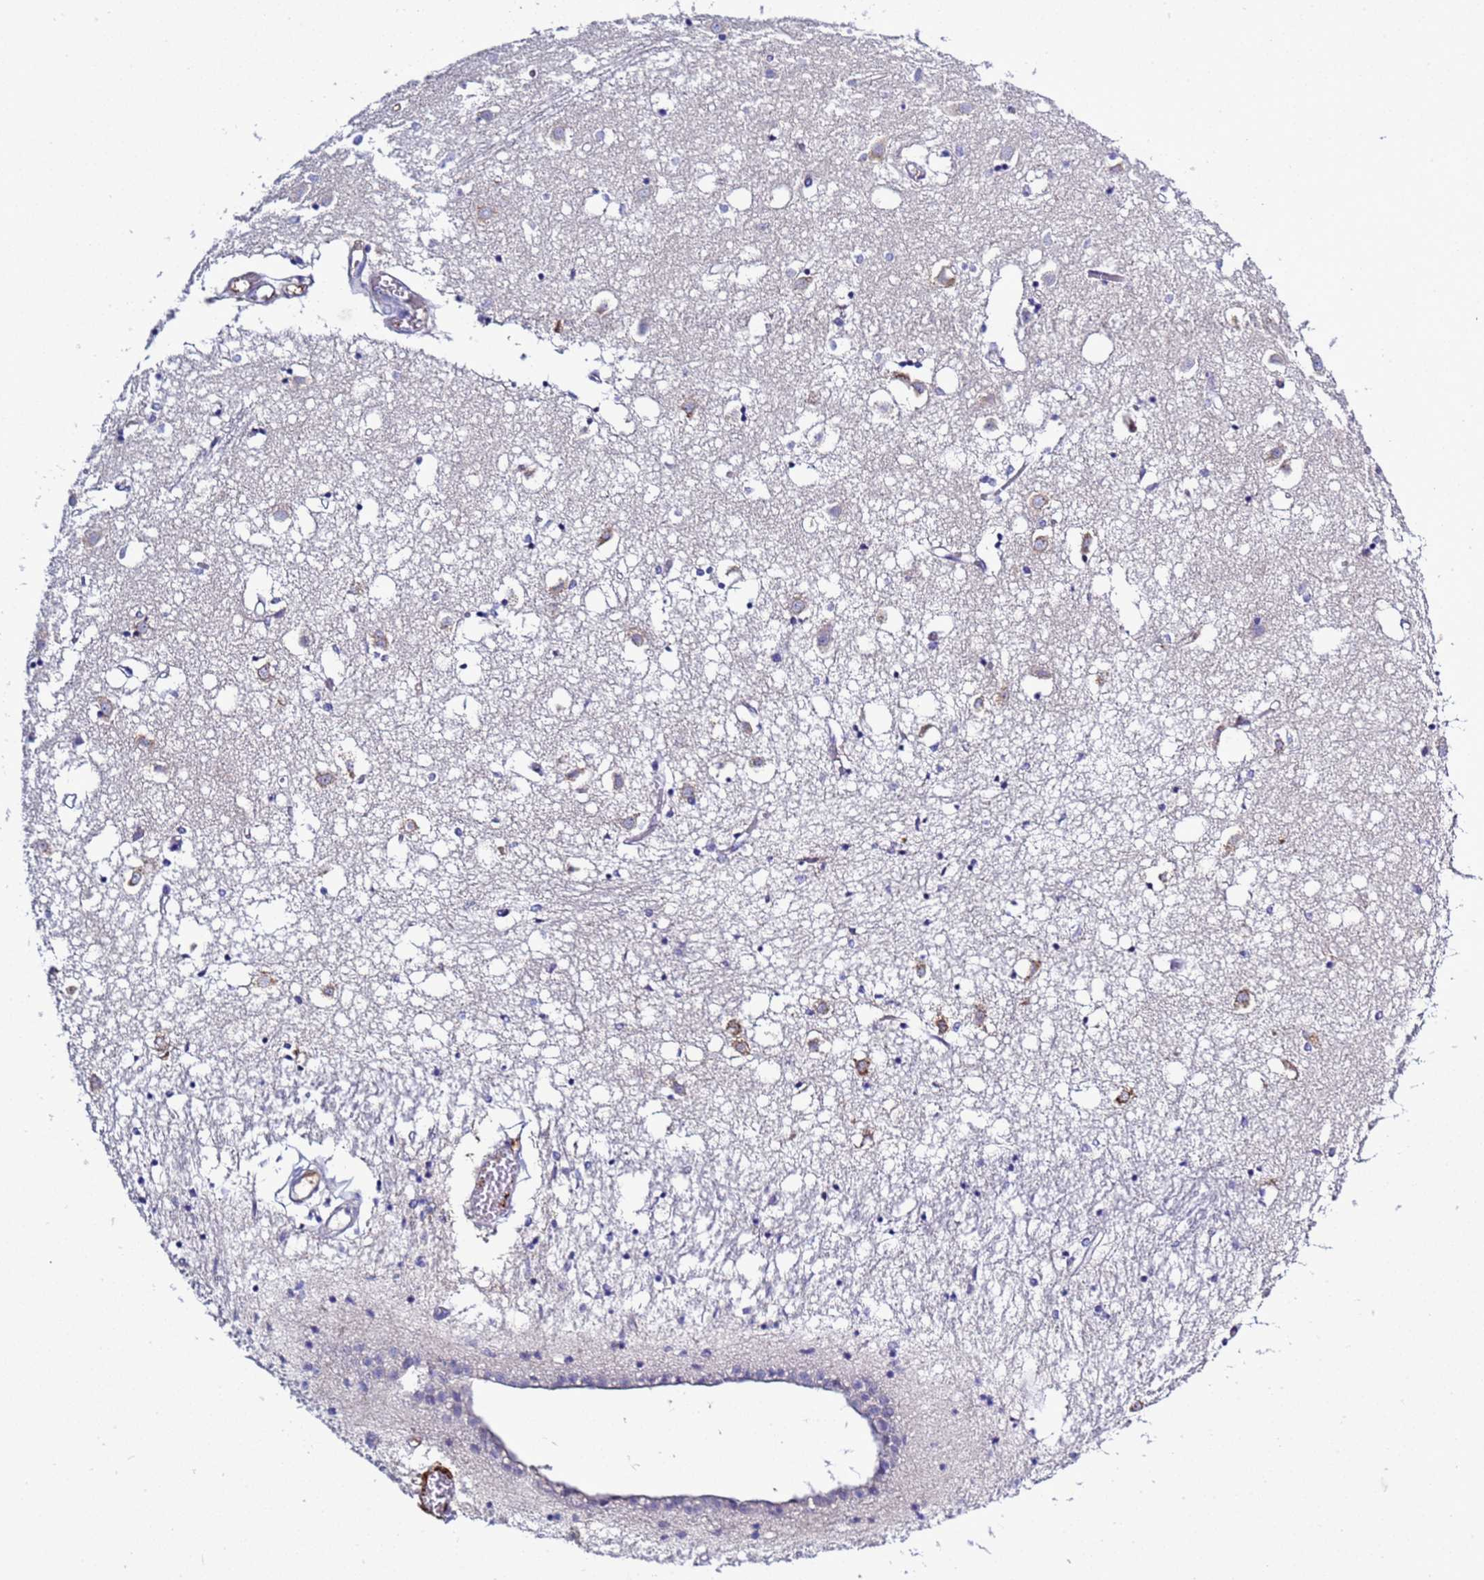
{"staining": {"intensity": "negative", "quantity": "none", "location": "none"}, "tissue": "caudate", "cell_type": "Glial cells", "image_type": "normal", "snomed": [{"axis": "morphology", "description": "Normal tissue, NOS"}, {"axis": "topography", "description": "Lateral ventricle wall"}], "caption": "High power microscopy image of an immunohistochemistry (IHC) micrograph of normal caudate, revealing no significant staining in glial cells.", "gene": "C4orf46", "patient": {"sex": "male", "age": 70}}